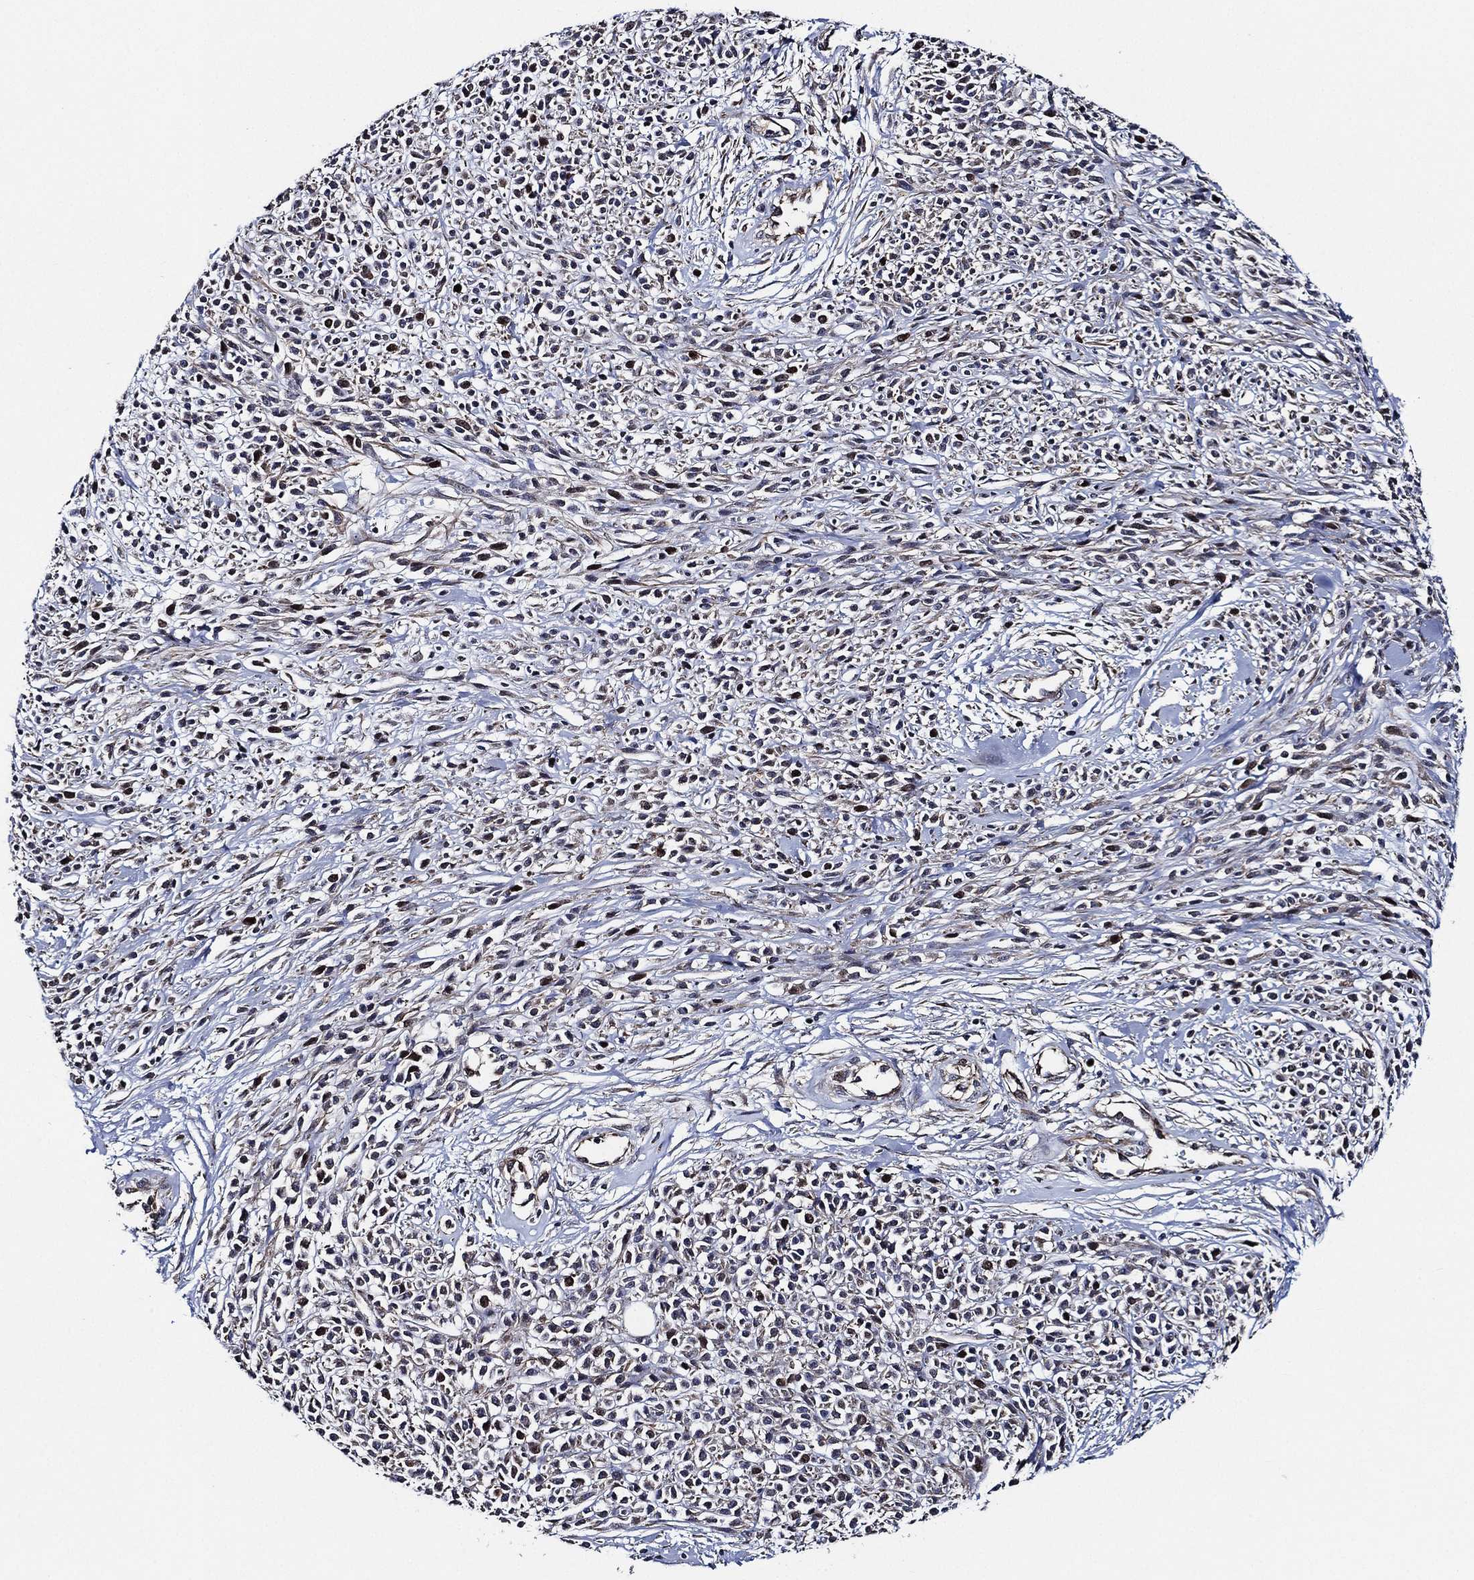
{"staining": {"intensity": "negative", "quantity": "none", "location": "none"}, "tissue": "melanoma", "cell_type": "Tumor cells", "image_type": "cancer", "snomed": [{"axis": "morphology", "description": "Malignant melanoma, NOS"}, {"axis": "topography", "description": "Skin"}, {"axis": "topography", "description": "Skin of trunk"}], "caption": "There is no significant expression in tumor cells of melanoma. (Stains: DAB immunohistochemistry with hematoxylin counter stain, Microscopy: brightfield microscopy at high magnification).", "gene": "KIF20B", "patient": {"sex": "male", "age": 74}}